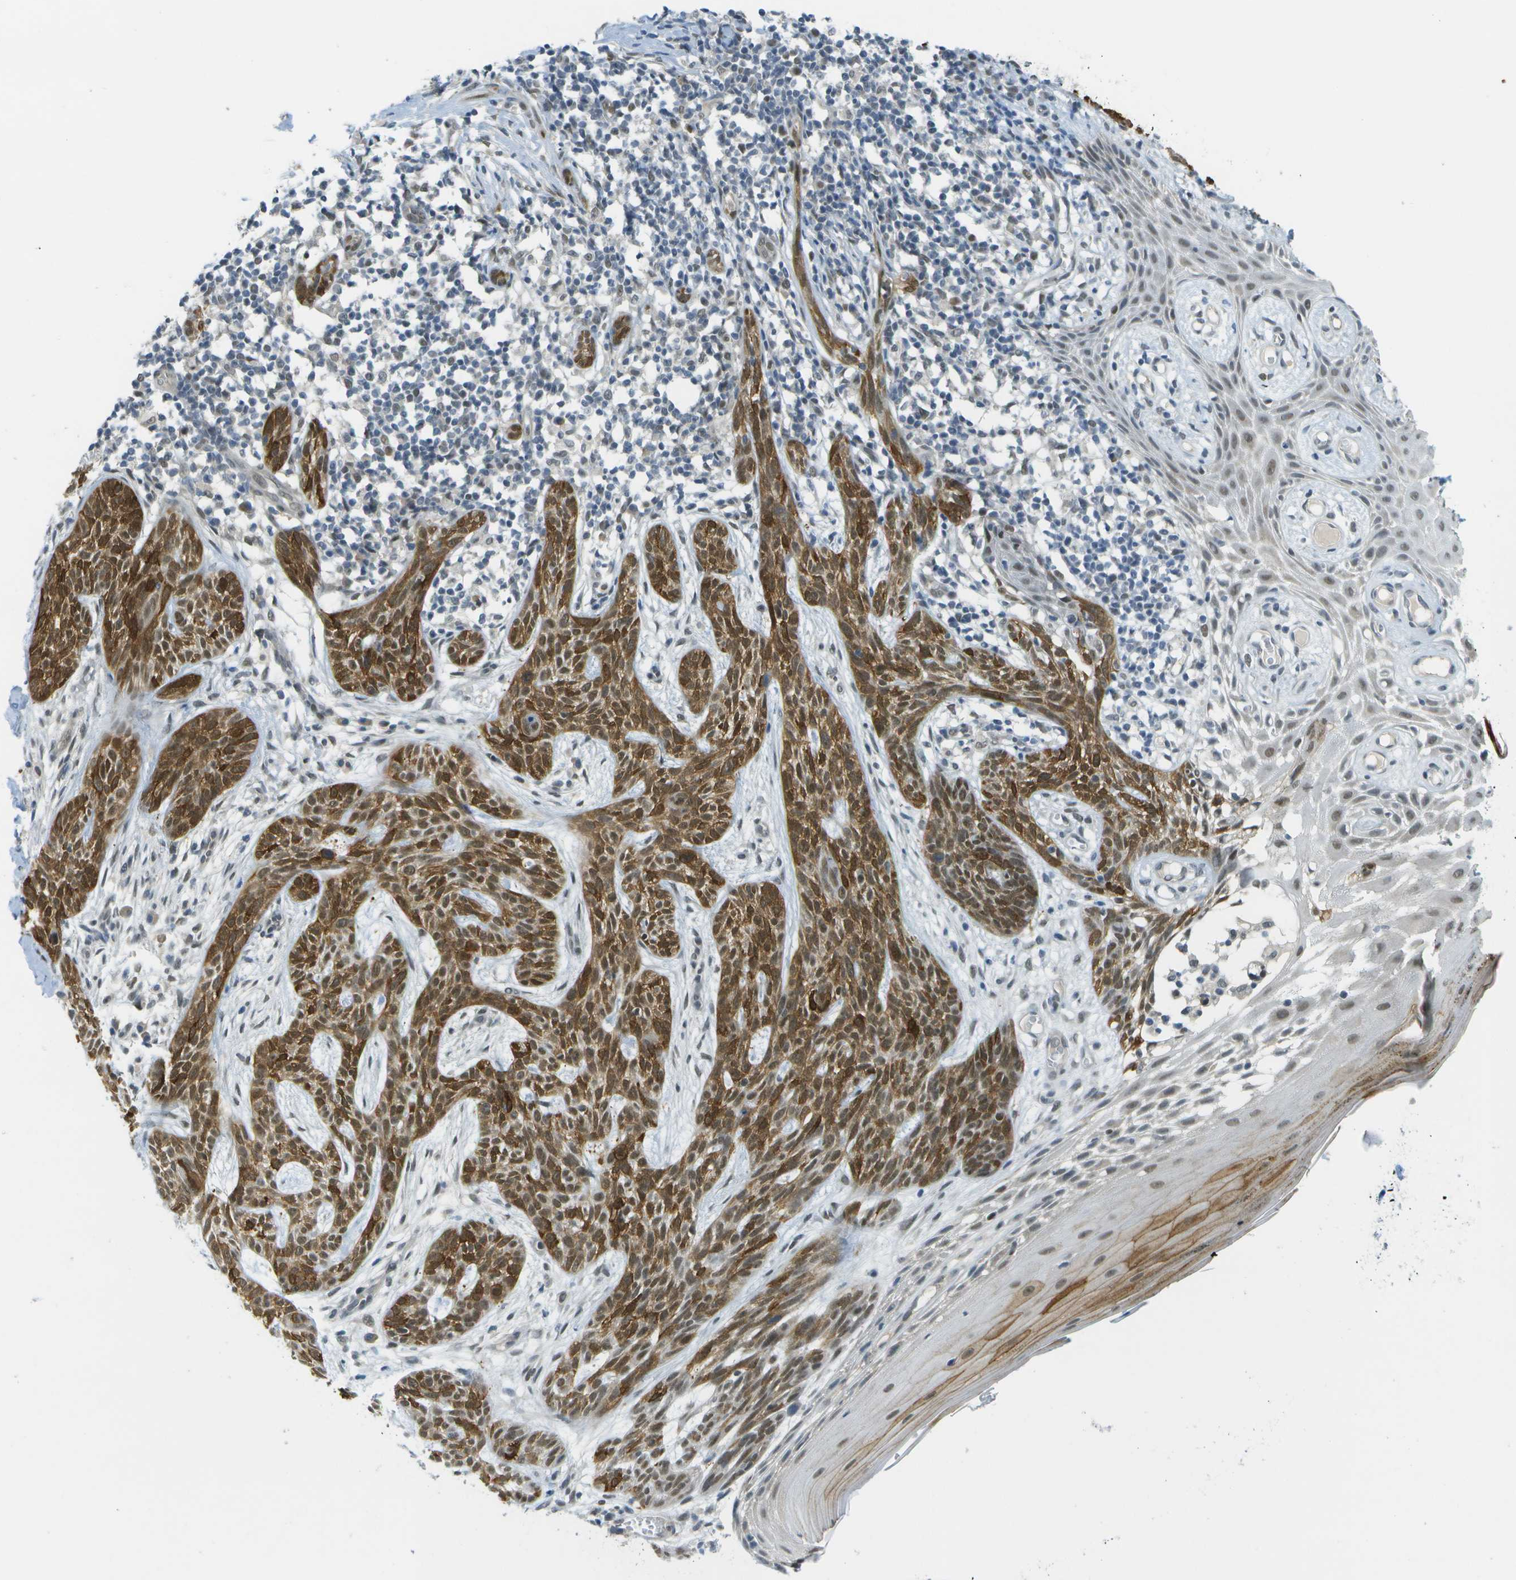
{"staining": {"intensity": "strong", "quantity": ">75%", "location": "cytoplasmic/membranous,nuclear"}, "tissue": "skin cancer", "cell_type": "Tumor cells", "image_type": "cancer", "snomed": [{"axis": "morphology", "description": "Basal cell carcinoma"}, {"axis": "topography", "description": "Skin"}], "caption": "The image reveals a brown stain indicating the presence of a protein in the cytoplasmic/membranous and nuclear of tumor cells in skin basal cell carcinoma.", "gene": "ARID1B", "patient": {"sex": "female", "age": 59}}